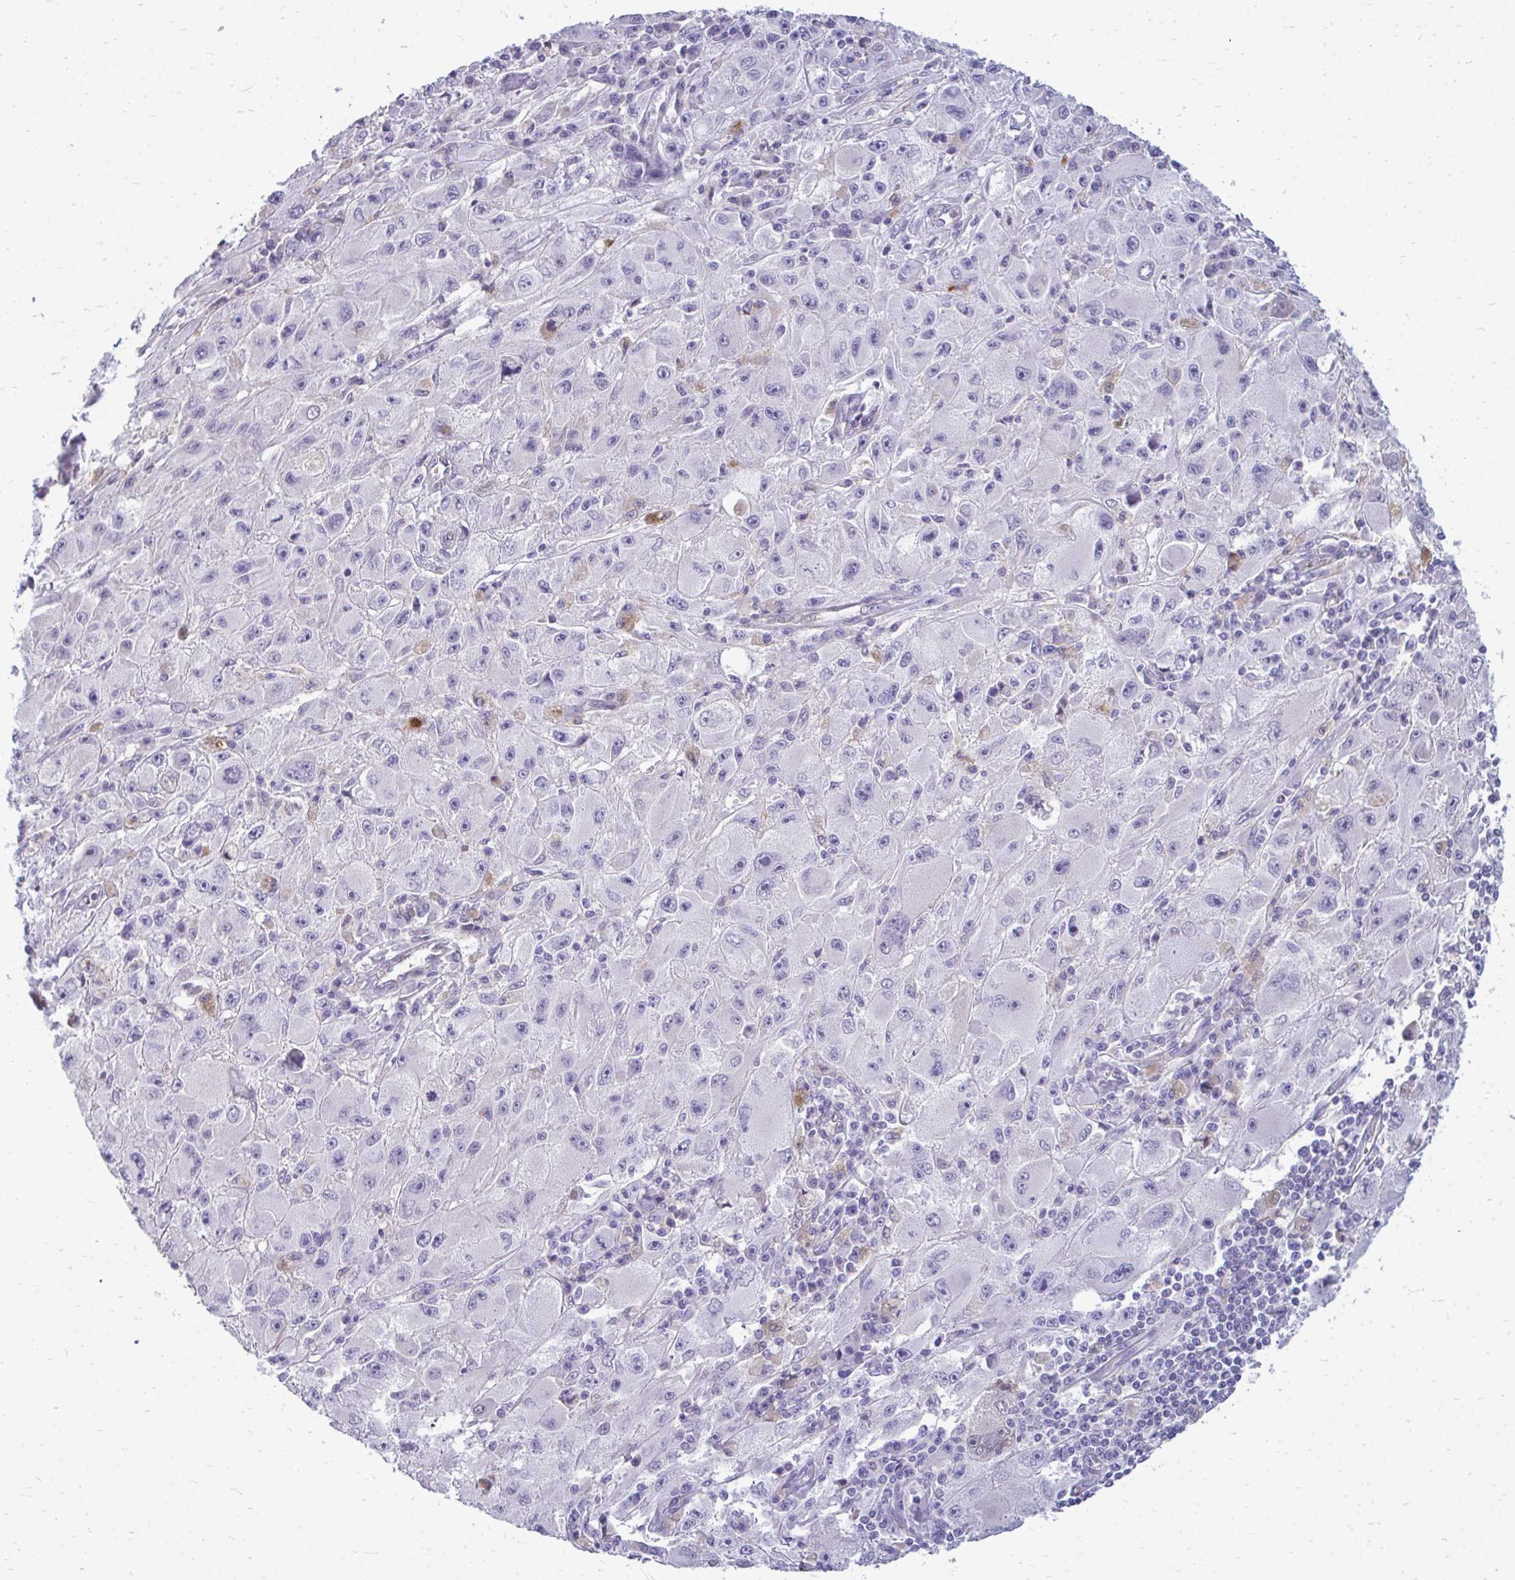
{"staining": {"intensity": "negative", "quantity": "none", "location": "none"}, "tissue": "melanoma", "cell_type": "Tumor cells", "image_type": "cancer", "snomed": [{"axis": "morphology", "description": "Malignant melanoma, Metastatic site"}, {"axis": "topography", "description": "Skin"}], "caption": "Tumor cells are negative for protein expression in human melanoma.", "gene": "FABP3", "patient": {"sex": "male", "age": 53}}